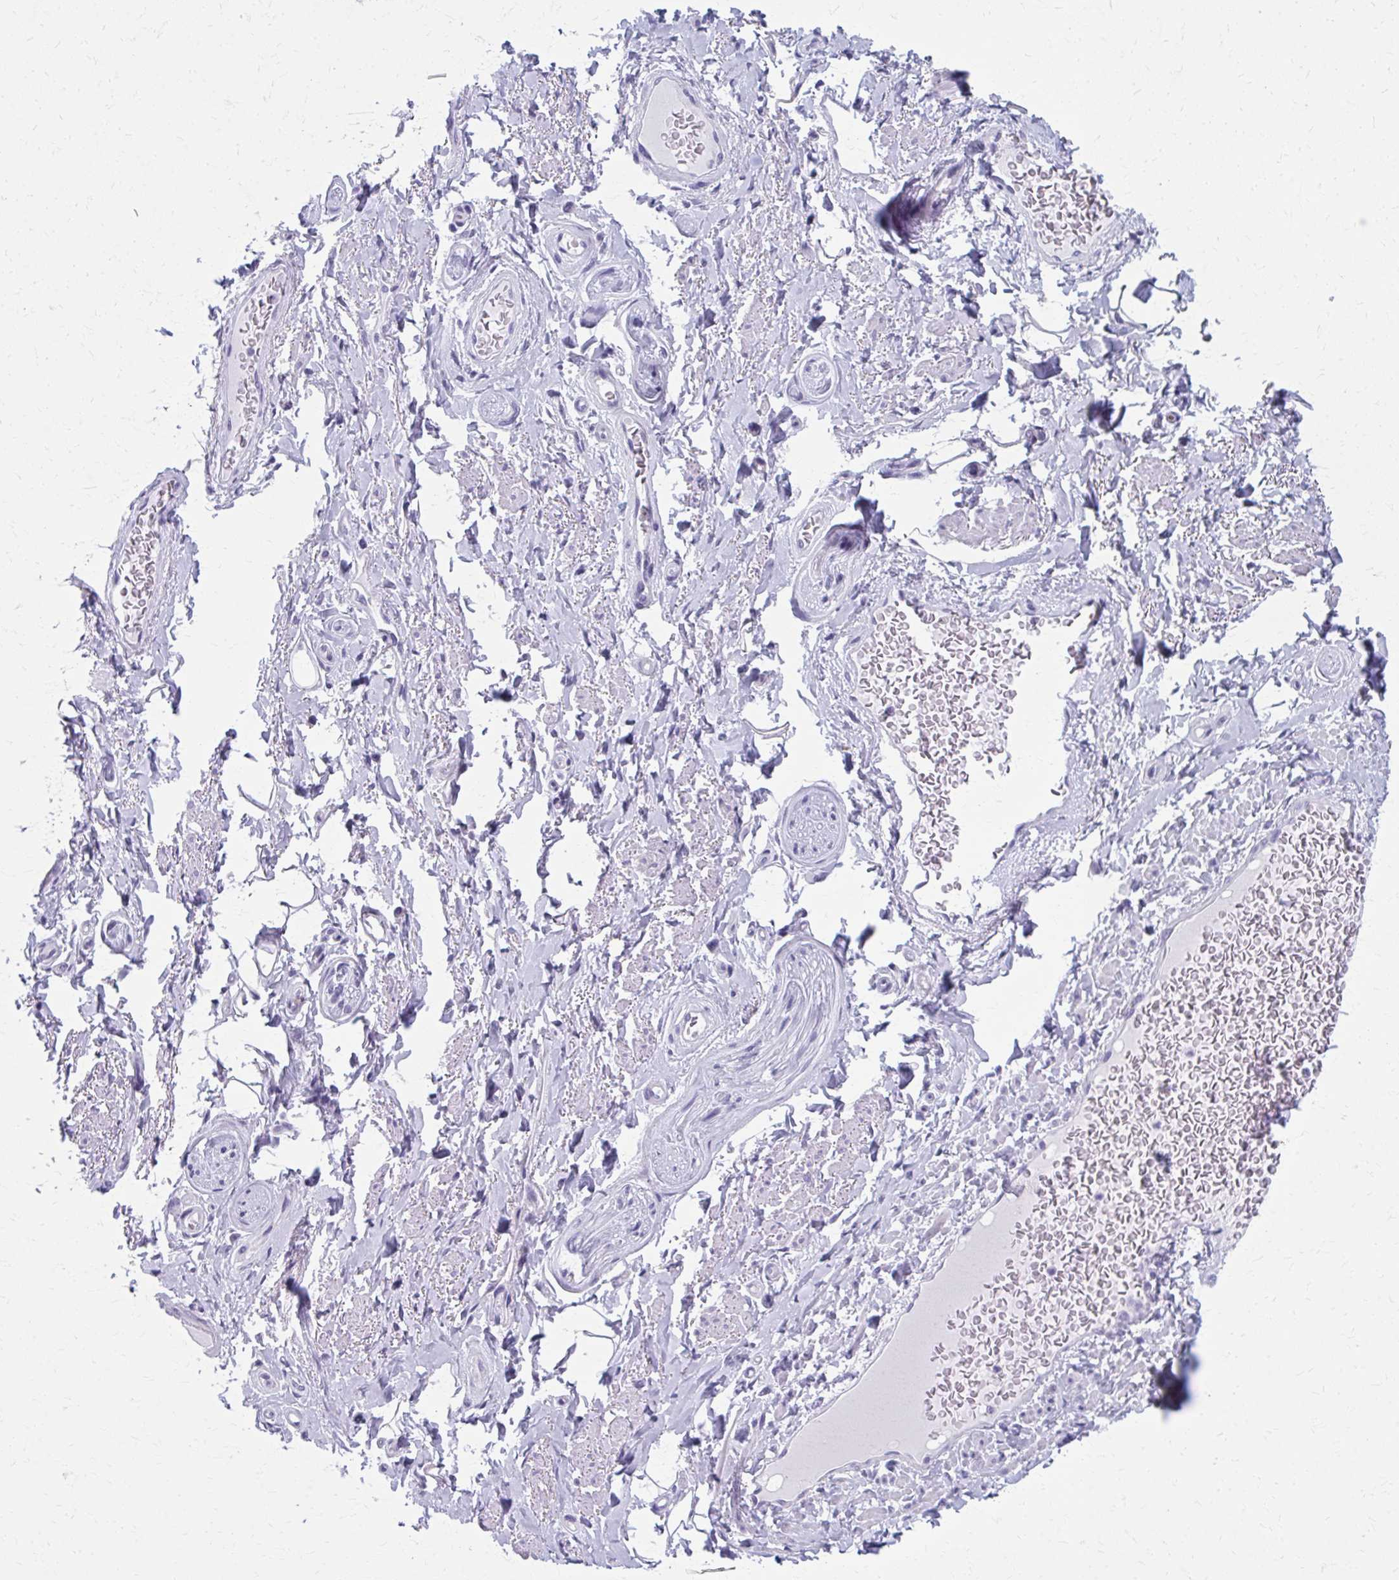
{"staining": {"intensity": "negative", "quantity": "none", "location": "none"}, "tissue": "adipose tissue", "cell_type": "Adipocytes", "image_type": "normal", "snomed": [{"axis": "morphology", "description": "Normal tissue, NOS"}, {"axis": "topography", "description": "Peripheral nerve tissue"}], "caption": "Adipocytes are negative for protein expression in unremarkable human adipose tissue. The staining was performed using DAB to visualize the protein expression in brown, while the nuclei were stained in blue with hematoxylin (Magnification: 20x).", "gene": "MPLKIP", "patient": {"sex": "male", "age": 51}}